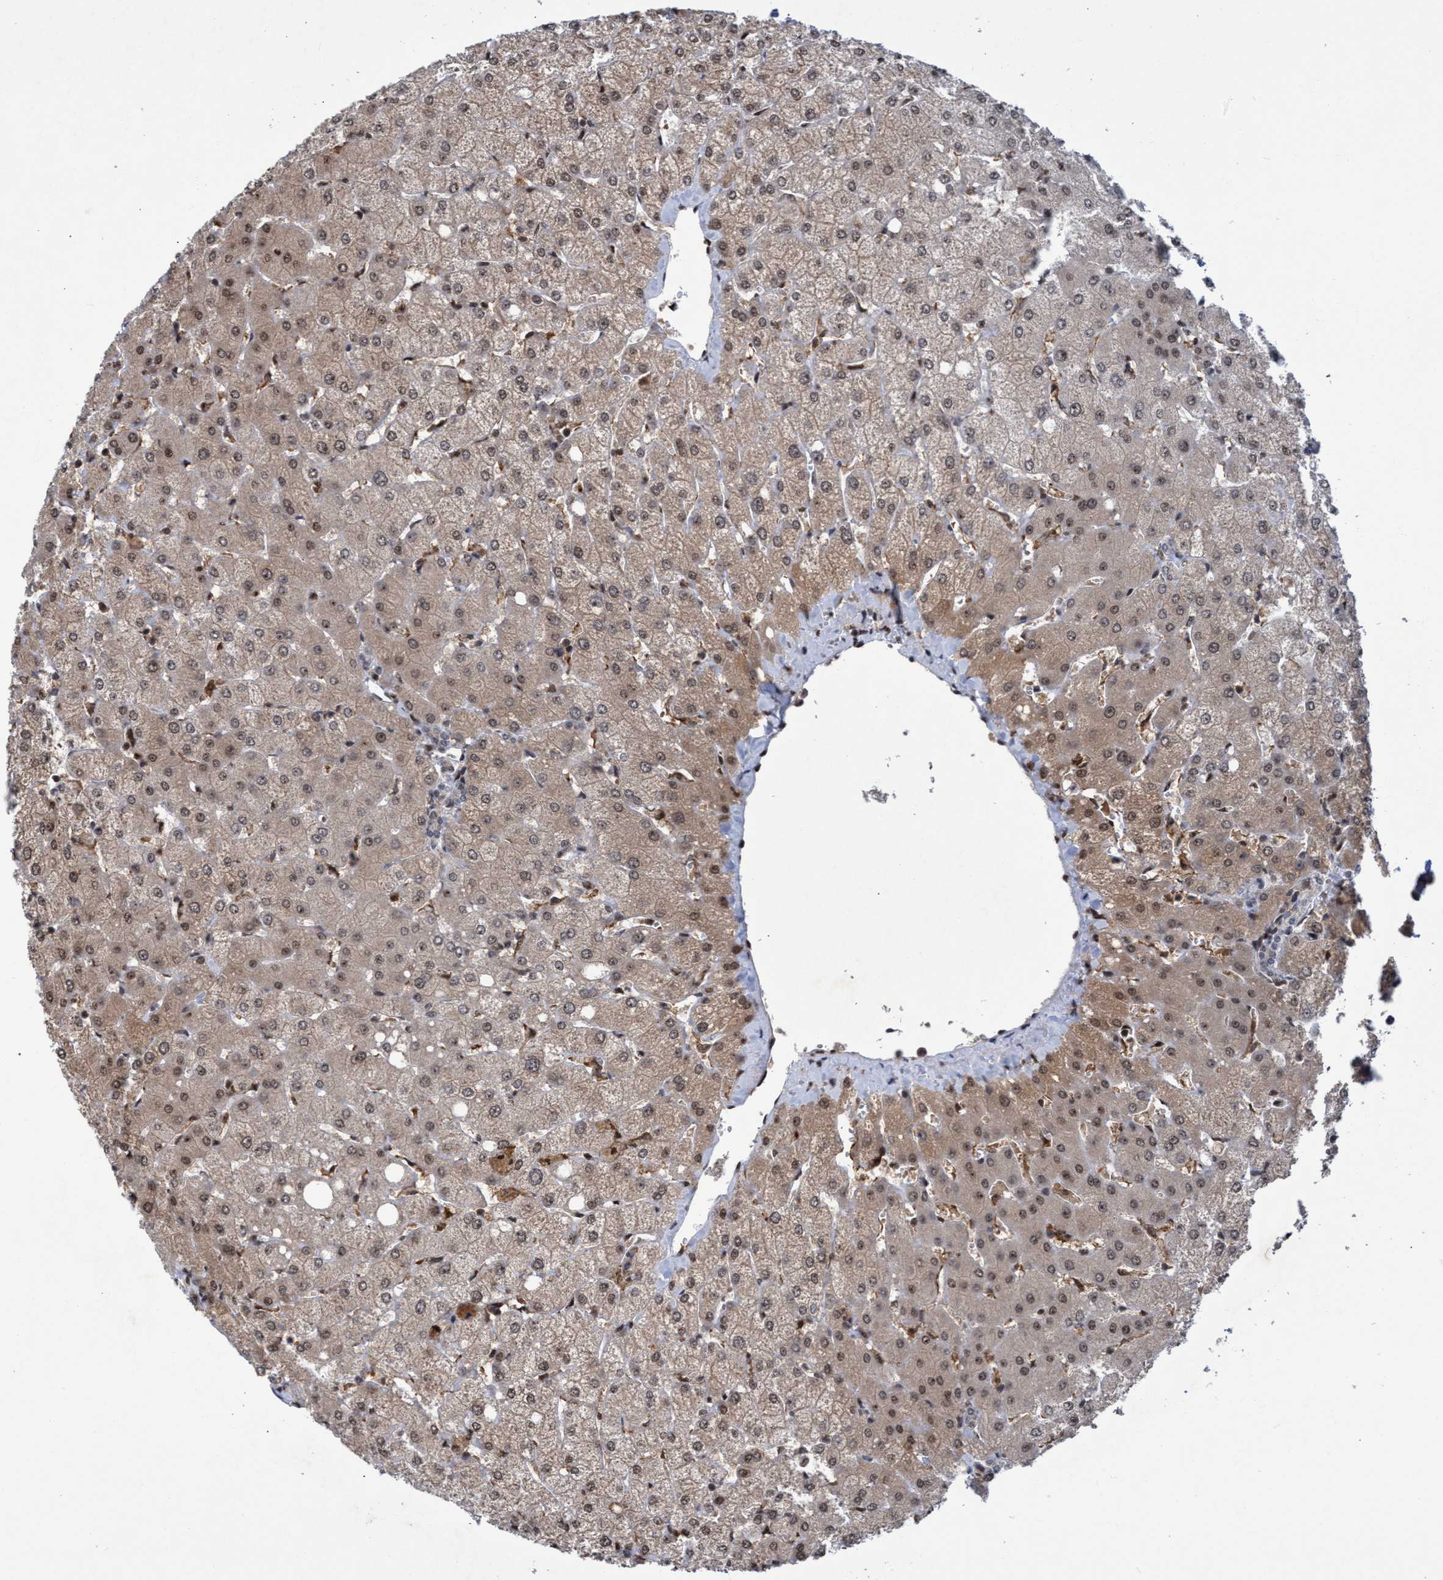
{"staining": {"intensity": "negative", "quantity": "none", "location": "none"}, "tissue": "liver", "cell_type": "Cholangiocytes", "image_type": "normal", "snomed": [{"axis": "morphology", "description": "Normal tissue, NOS"}, {"axis": "topography", "description": "Liver"}], "caption": "IHC of normal liver shows no positivity in cholangiocytes. Brightfield microscopy of immunohistochemistry stained with DAB (3,3'-diaminobenzidine) (brown) and hematoxylin (blue), captured at high magnification.", "gene": "GTF2F1", "patient": {"sex": "female", "age": 54}}